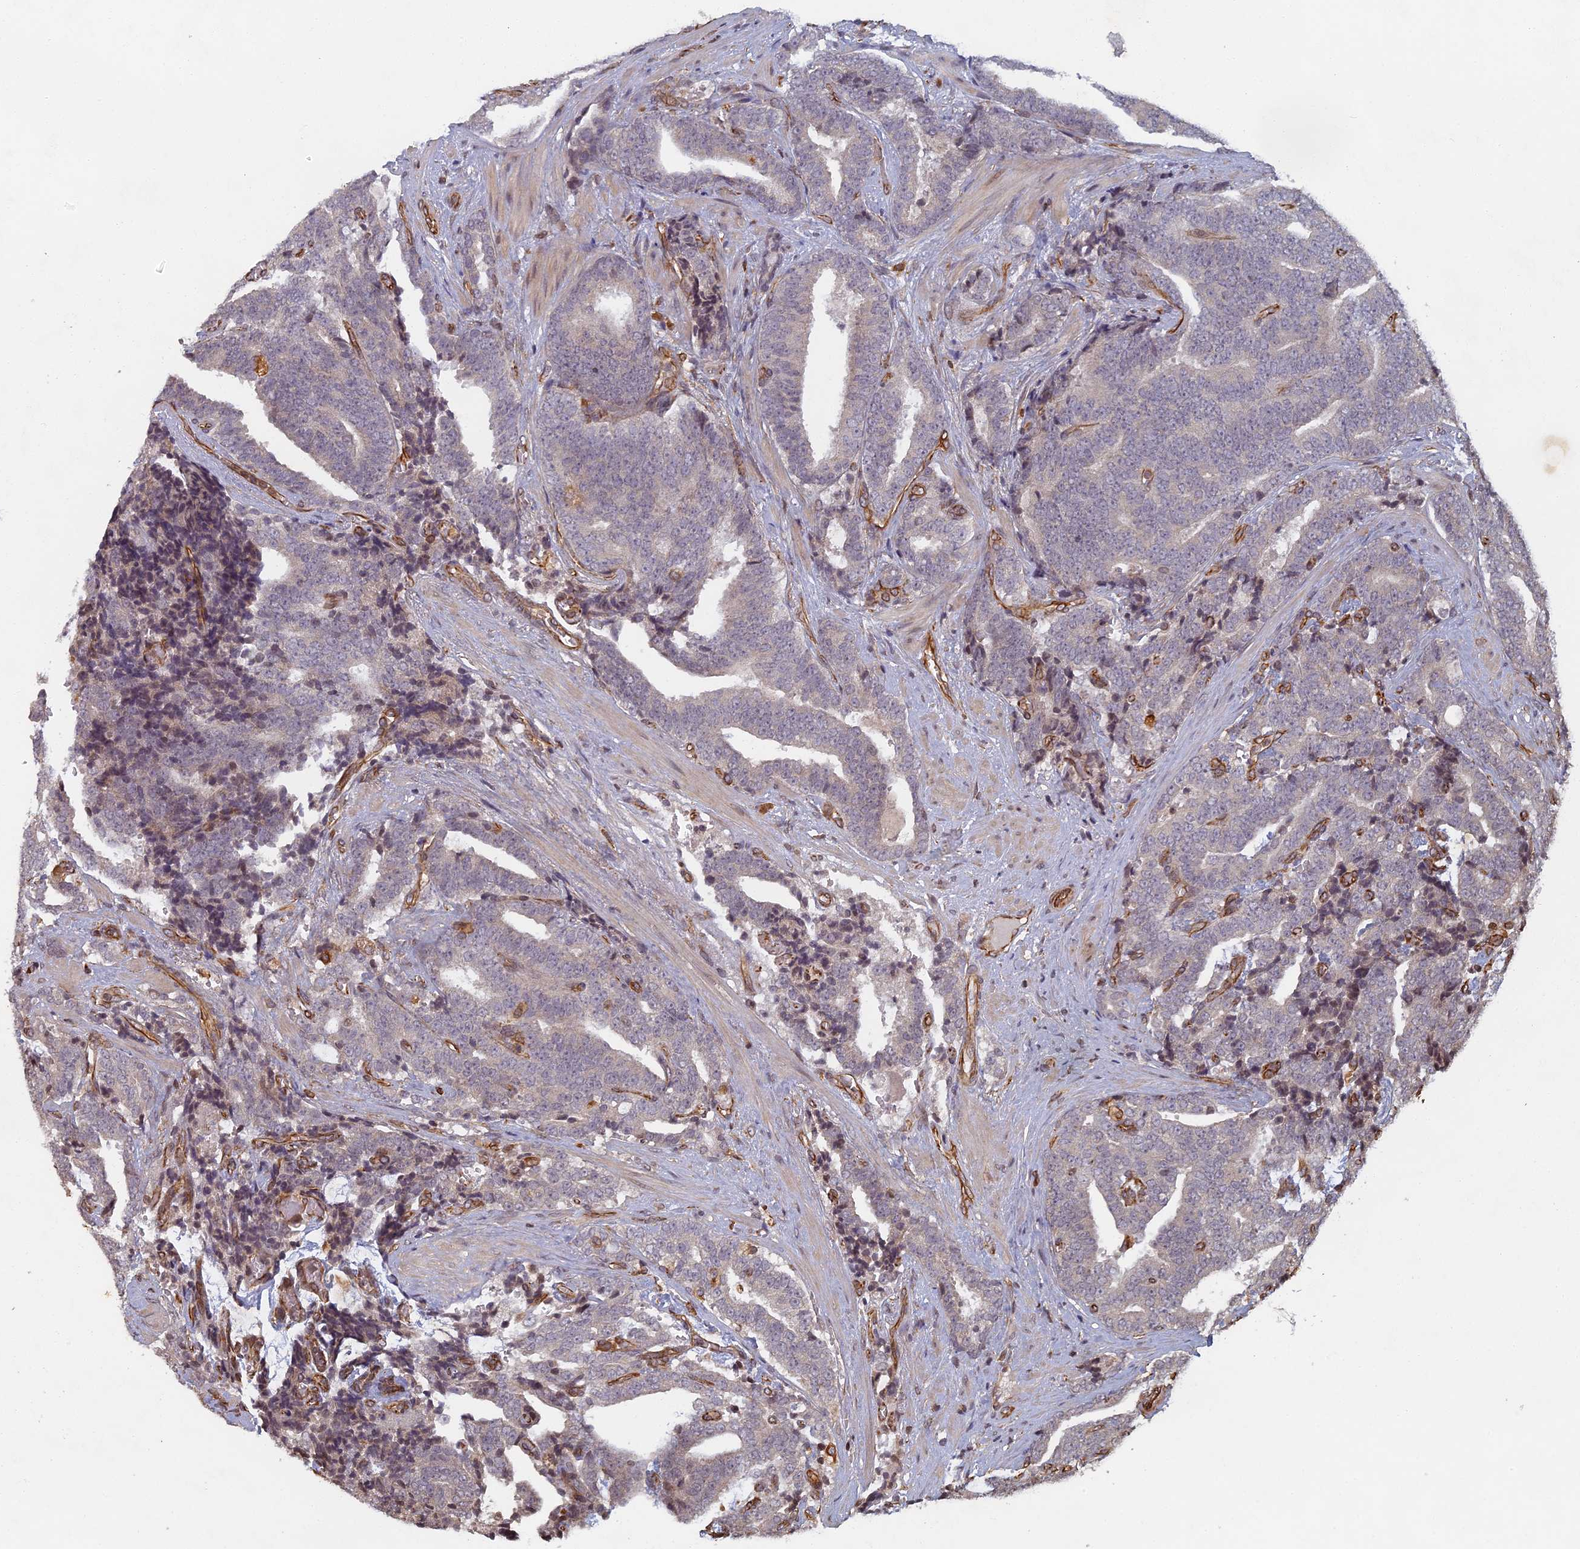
{"staining": {"intensity": "negative", "quantity": "none", "location": "none"}, "tissue": "prostate cancer", "cell_type": "Tumor cells", "image_type": "cancer", "snomed": [{"axis": "morphology", "description": "Adenocarcinoma, High grade"}, {"axis": "topography", "description": "Prostate and seminal vesicle, NOS"}], "caption": "Prostate high-grade adenocarcinoma stained for a protein using immunohistochemistry (IHC) reveals no staining tumor cells.", "gene": "ABCB10", "patient": {"sex": "male", "age": 67}}